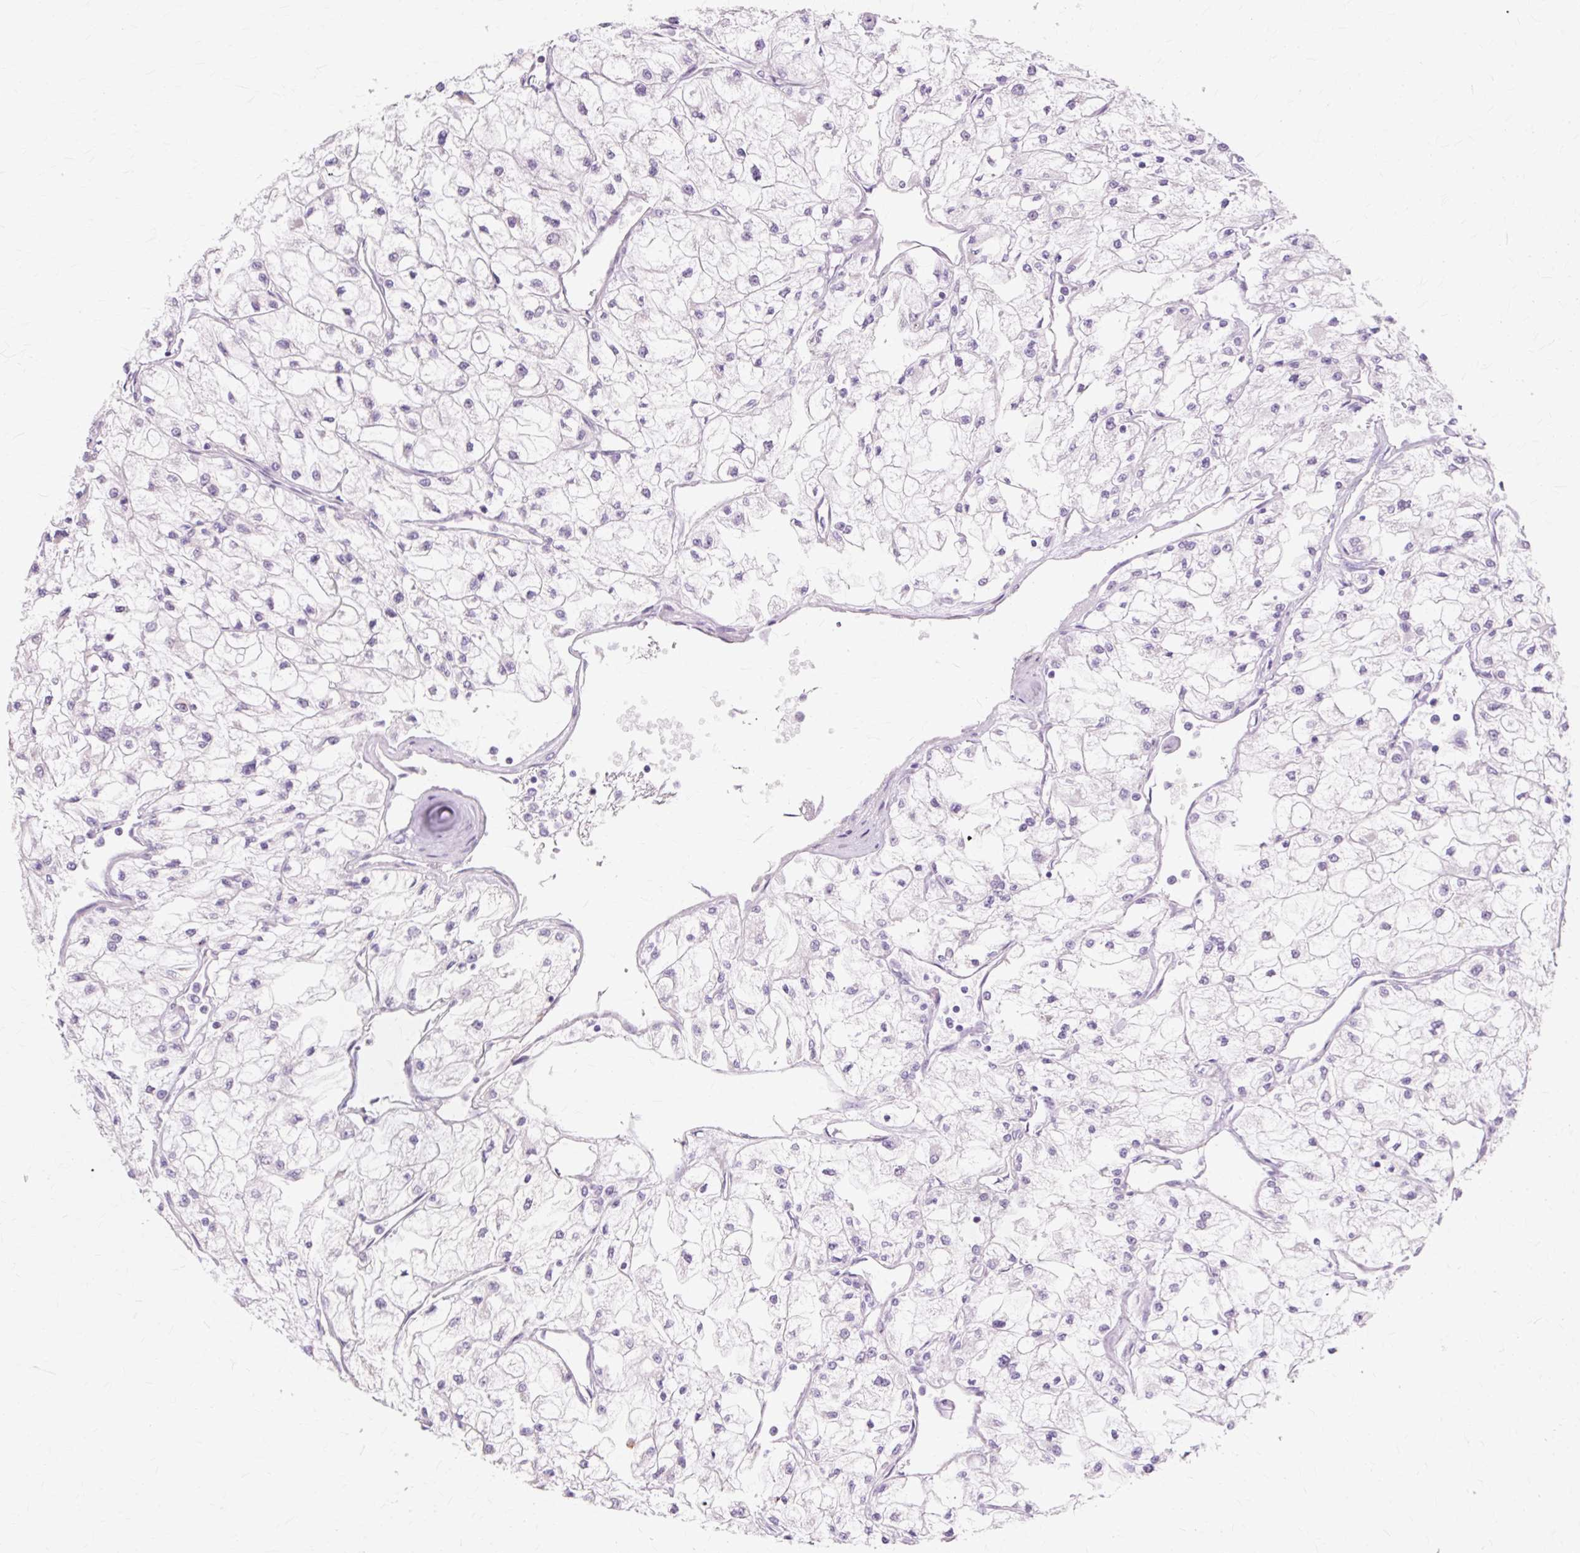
{"staining": {"intensity": "negative", "quantity": "none", "location": "none"}, "tissue": "renal cancer", "cell_type": "Tumor cells", "image_type": "cancer", "snomed": [{"axis": "morphology", "description": "Adenocarcinoma, NOS"}, {"axis": "topography", "description": "Kidney"}], "caption": "Micrograph shows no significant protein staining in tumor cells of adenocarcinoma (renal).", "gene": "IRX2", "patient": {"sex": "male", "age": 80}}